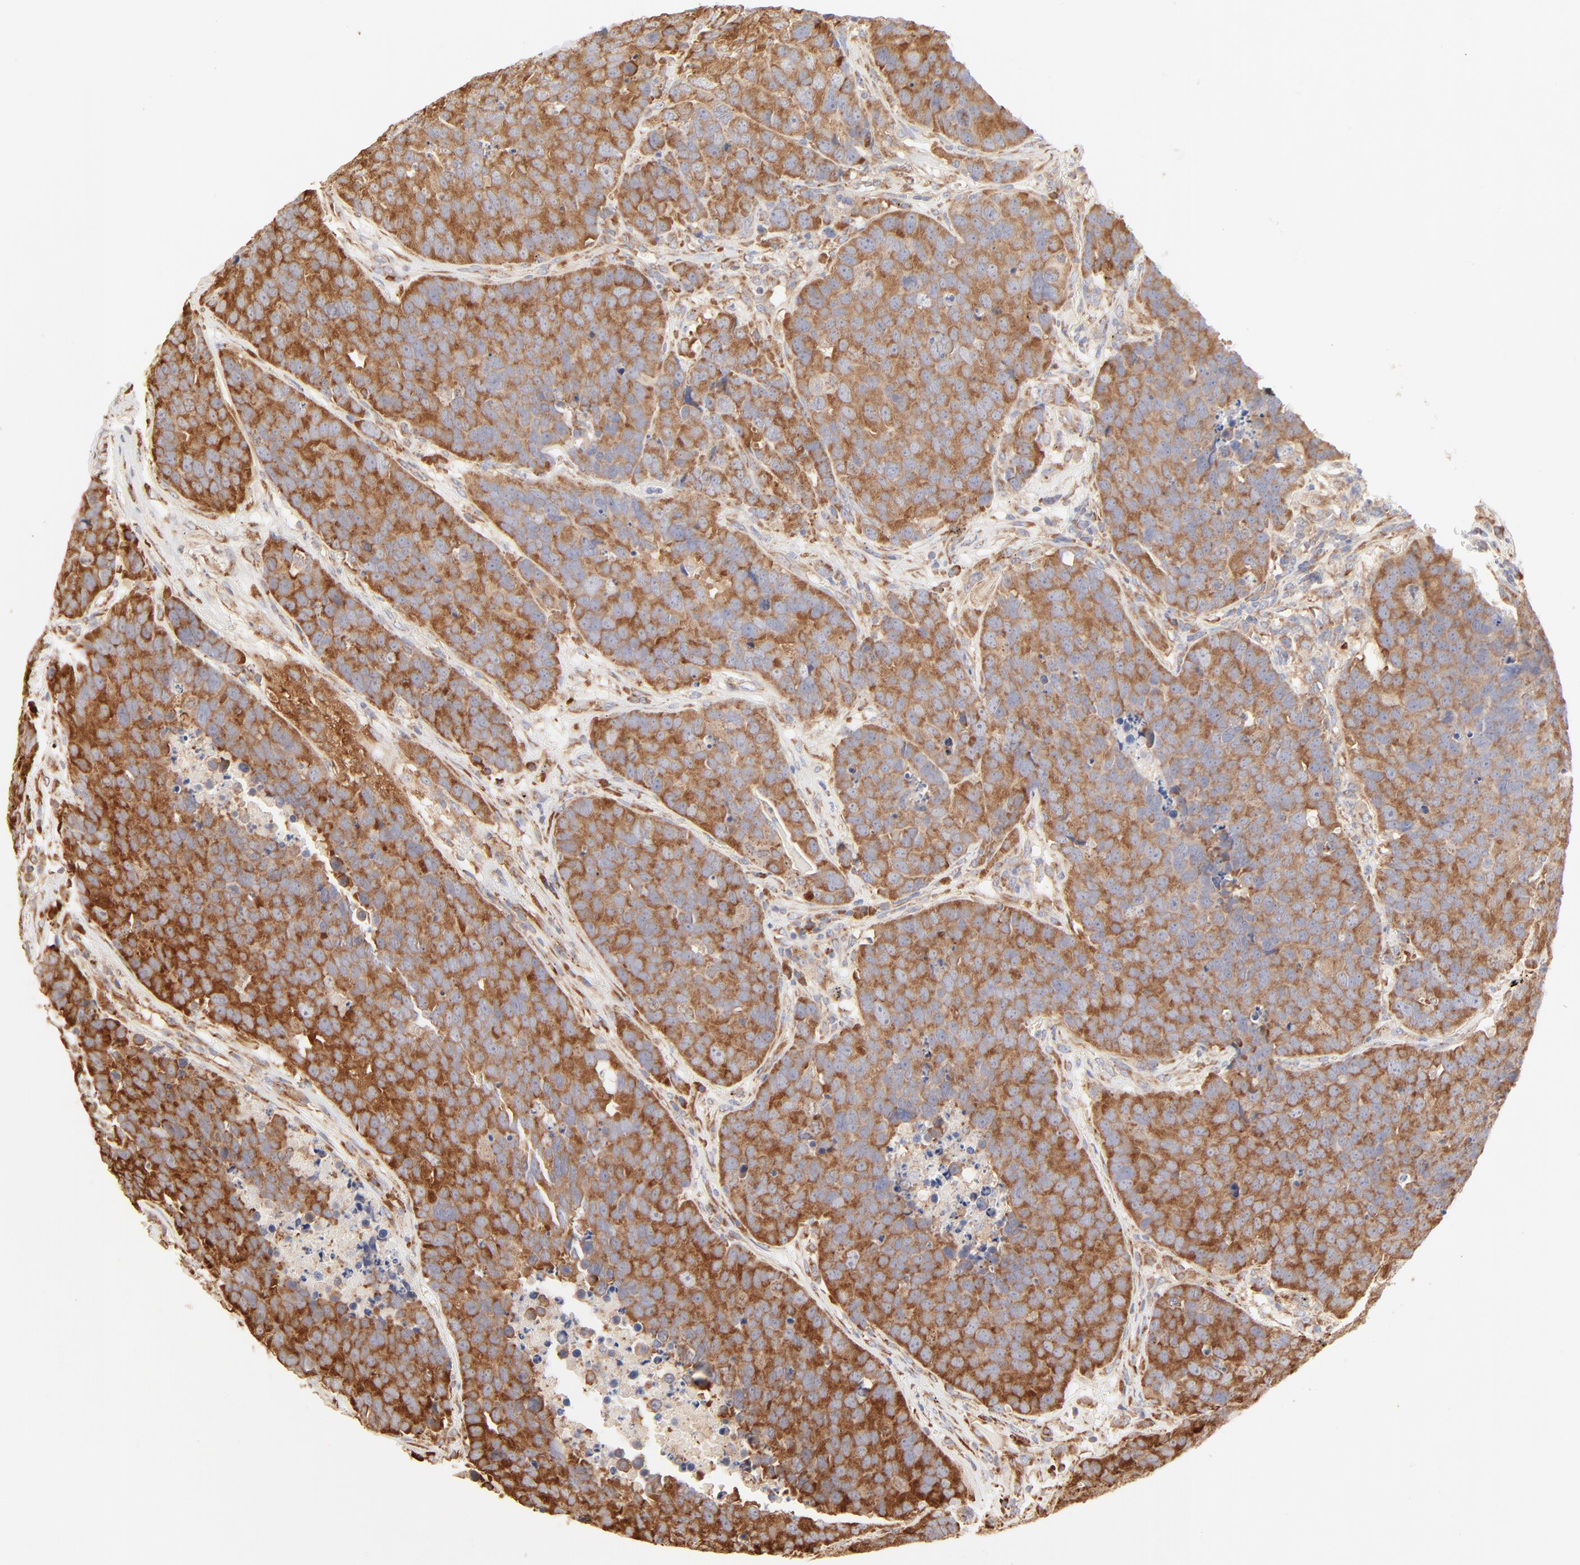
{"staining": {"intensity": "moderate", "quantity": ">75%", "location": "cytoplasmic/membranous"}, "tissue": "carcinoid", "cell_type": "Tumor cells", "image_type": "cancer", "snomed": [{"axis": "morphology", "description": "Carcinoid, malignant, NOS"}, {"axis": "topography", "description": "Lung"}], "caption": "IHC photomicrograph of neoplastic tissue: human malignant carcinoid stained using immunohistochemistry (IHC) reveals medium levels of moderate protein expression localized specifically in the cytoplasmic/membranous of tumor cells, appearing as a cytoplasmic/membranous brown color.", "gene": "RPS20", "patient": {"sex": "male", "age": 60}}